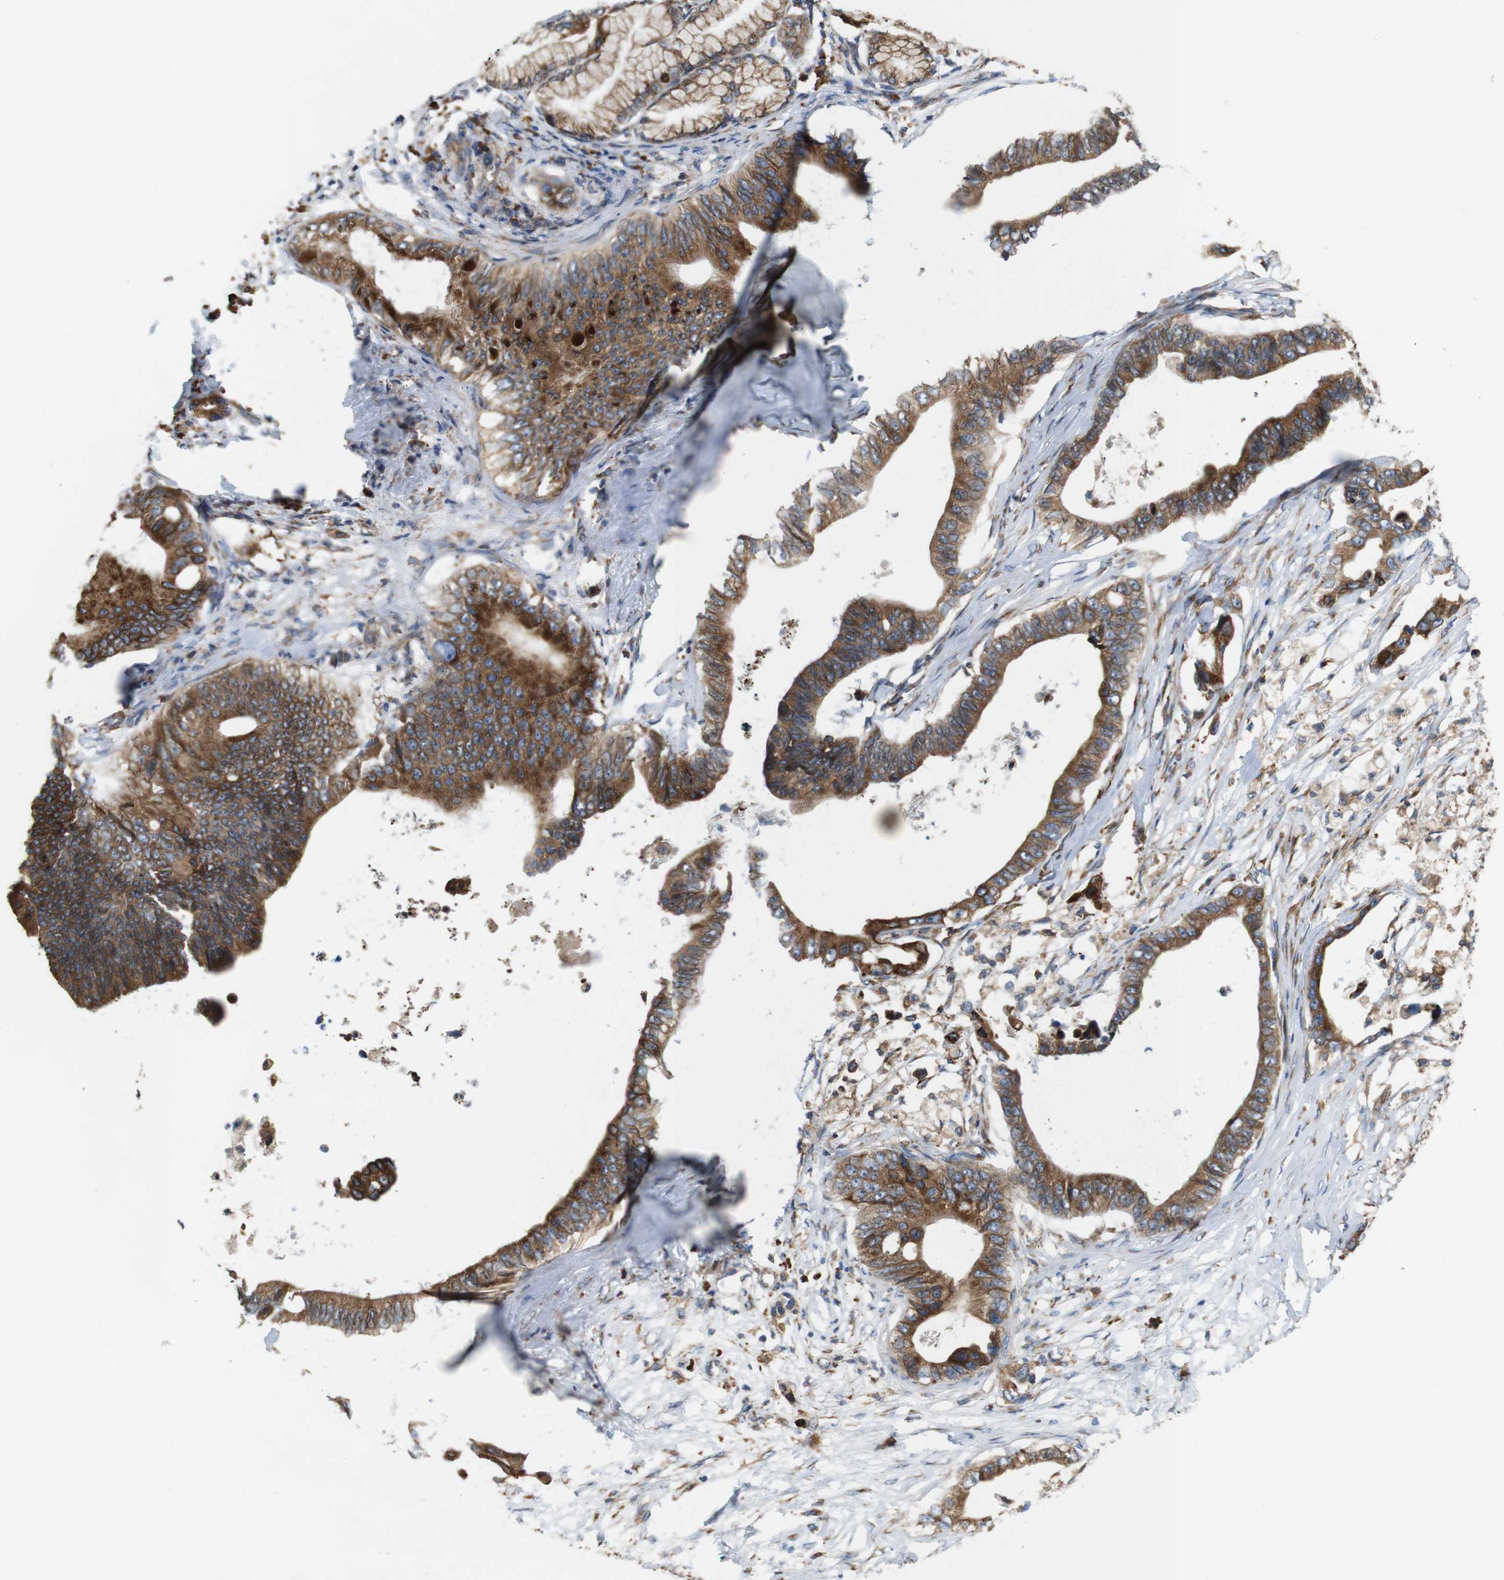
{"staining": {"intensity": "strong", "quantity": ">75%", "location": "cytoplasmic/membranous"}, "tissue": "pancreatic cancer", "cell_type": "Tumor cells", "image_type": "cancer", "snomed": [{"axis": "morphology", "description": "Adenocarcinoma, NOS"}, {"axis": "topography", "description": "Pancreas"}], "caption": "Pancreatic cancer (adenocarcinoma) tissue shows strong cytoplasmic/membranous expression in approximately >75% of tumor cells, visualized by immunohistochemistry.", "gene": "UGGT1", "patient": {"sex": "male", "age": 77}}